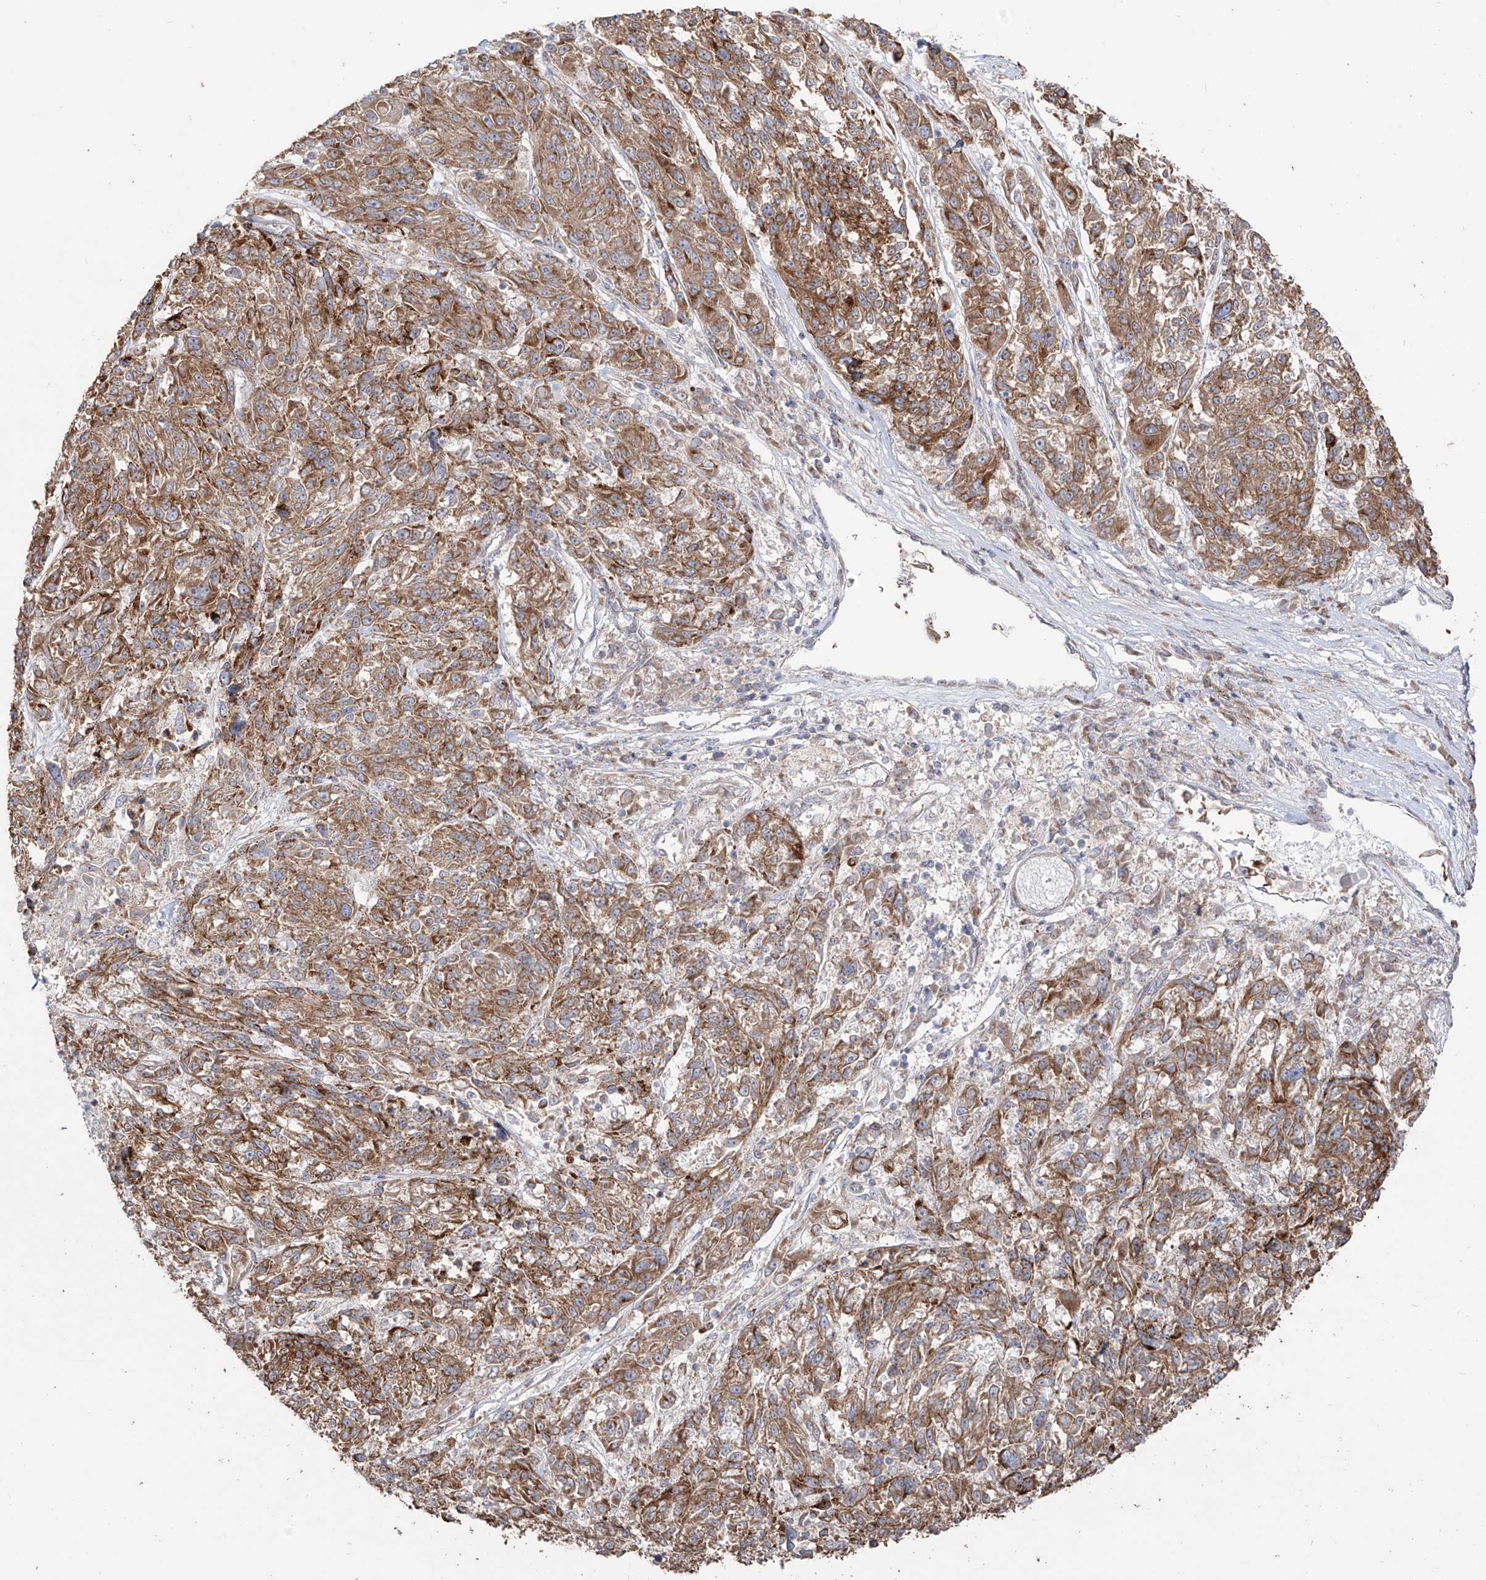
{"staining": {"intensity": "moderate", "quantity": ">75%", "location": "cytoplasmic/membranous"}, "tissue": "melanoma", "cell_type": "Tumor cells", "image_type": "cancer", "snomed": [{"axis": "morphology", "description": "Malignant melanoma, NOS"}, {"axis": "topography", "description": "Skin"}], "caption": "The photomicrograph shows a brown stain indicating the presence of a protein in the cytoplasmic/membranous of tumor cells in malignant melanoma. The staining is performed using DAB brown chromogen to label protein expression. The nuclei are counter-stained blue using hematoxylin.", "gene": "YKT6", "patient": {"sex": "male", "age": 53}}